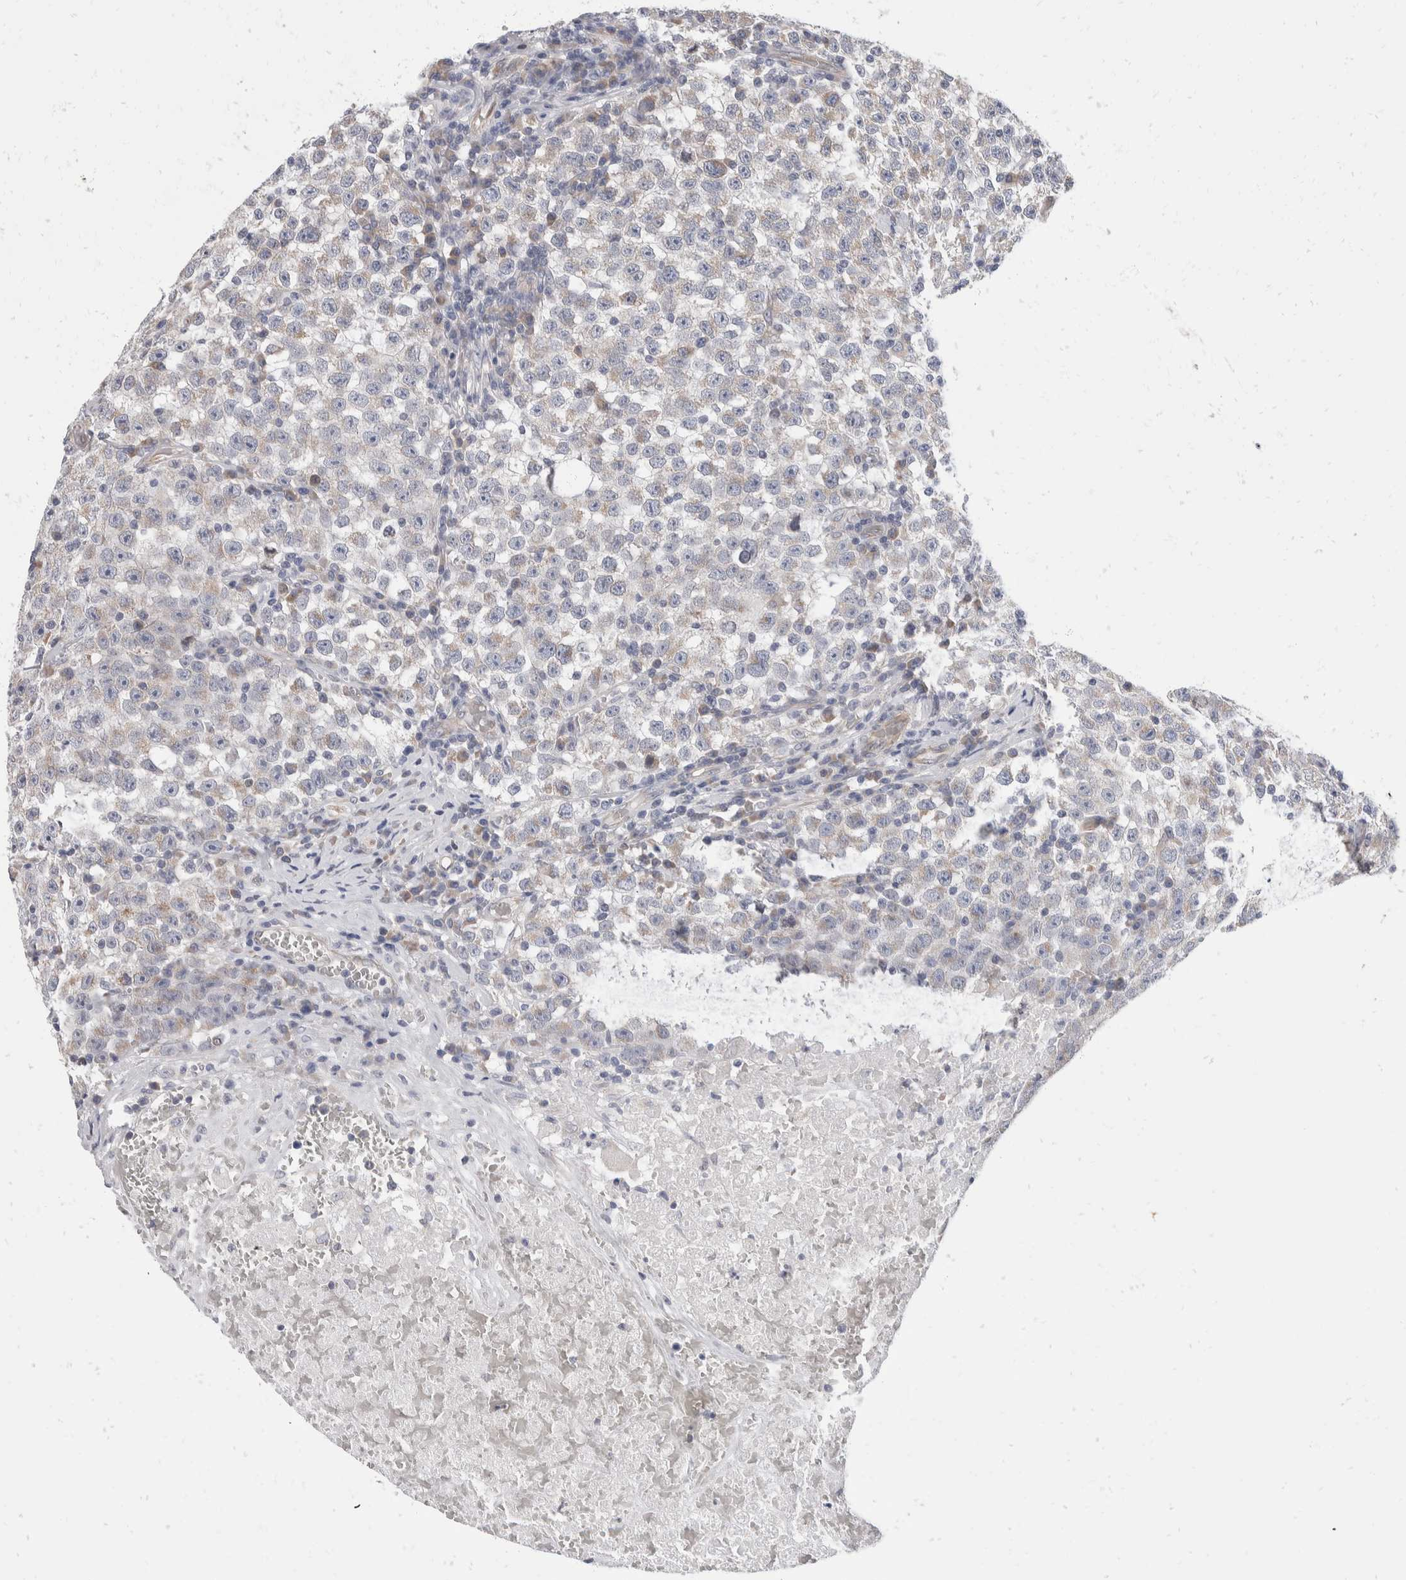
{"staining": {"intensity": "weak", "quantity": "25%-75%", "location": "cytoplasmic/membranous"}, "tissue": "testis cancer", "cell_type": "Tumor cells", "image_type": "cancer", "snomed": [{"axis": "morphology", "description": "Seminoma, NOS"}, {"axis": "topography", "description": "Testis"}], "caption": "This histopathology image demonstrates IHC staining of human seminoma (testis), with low weak cytoplasmic/membranous positivity in approximately 25%-75% of tumor cells.", "gene": "TMEM245", "patient": {"sex": "male", "age": 22}}